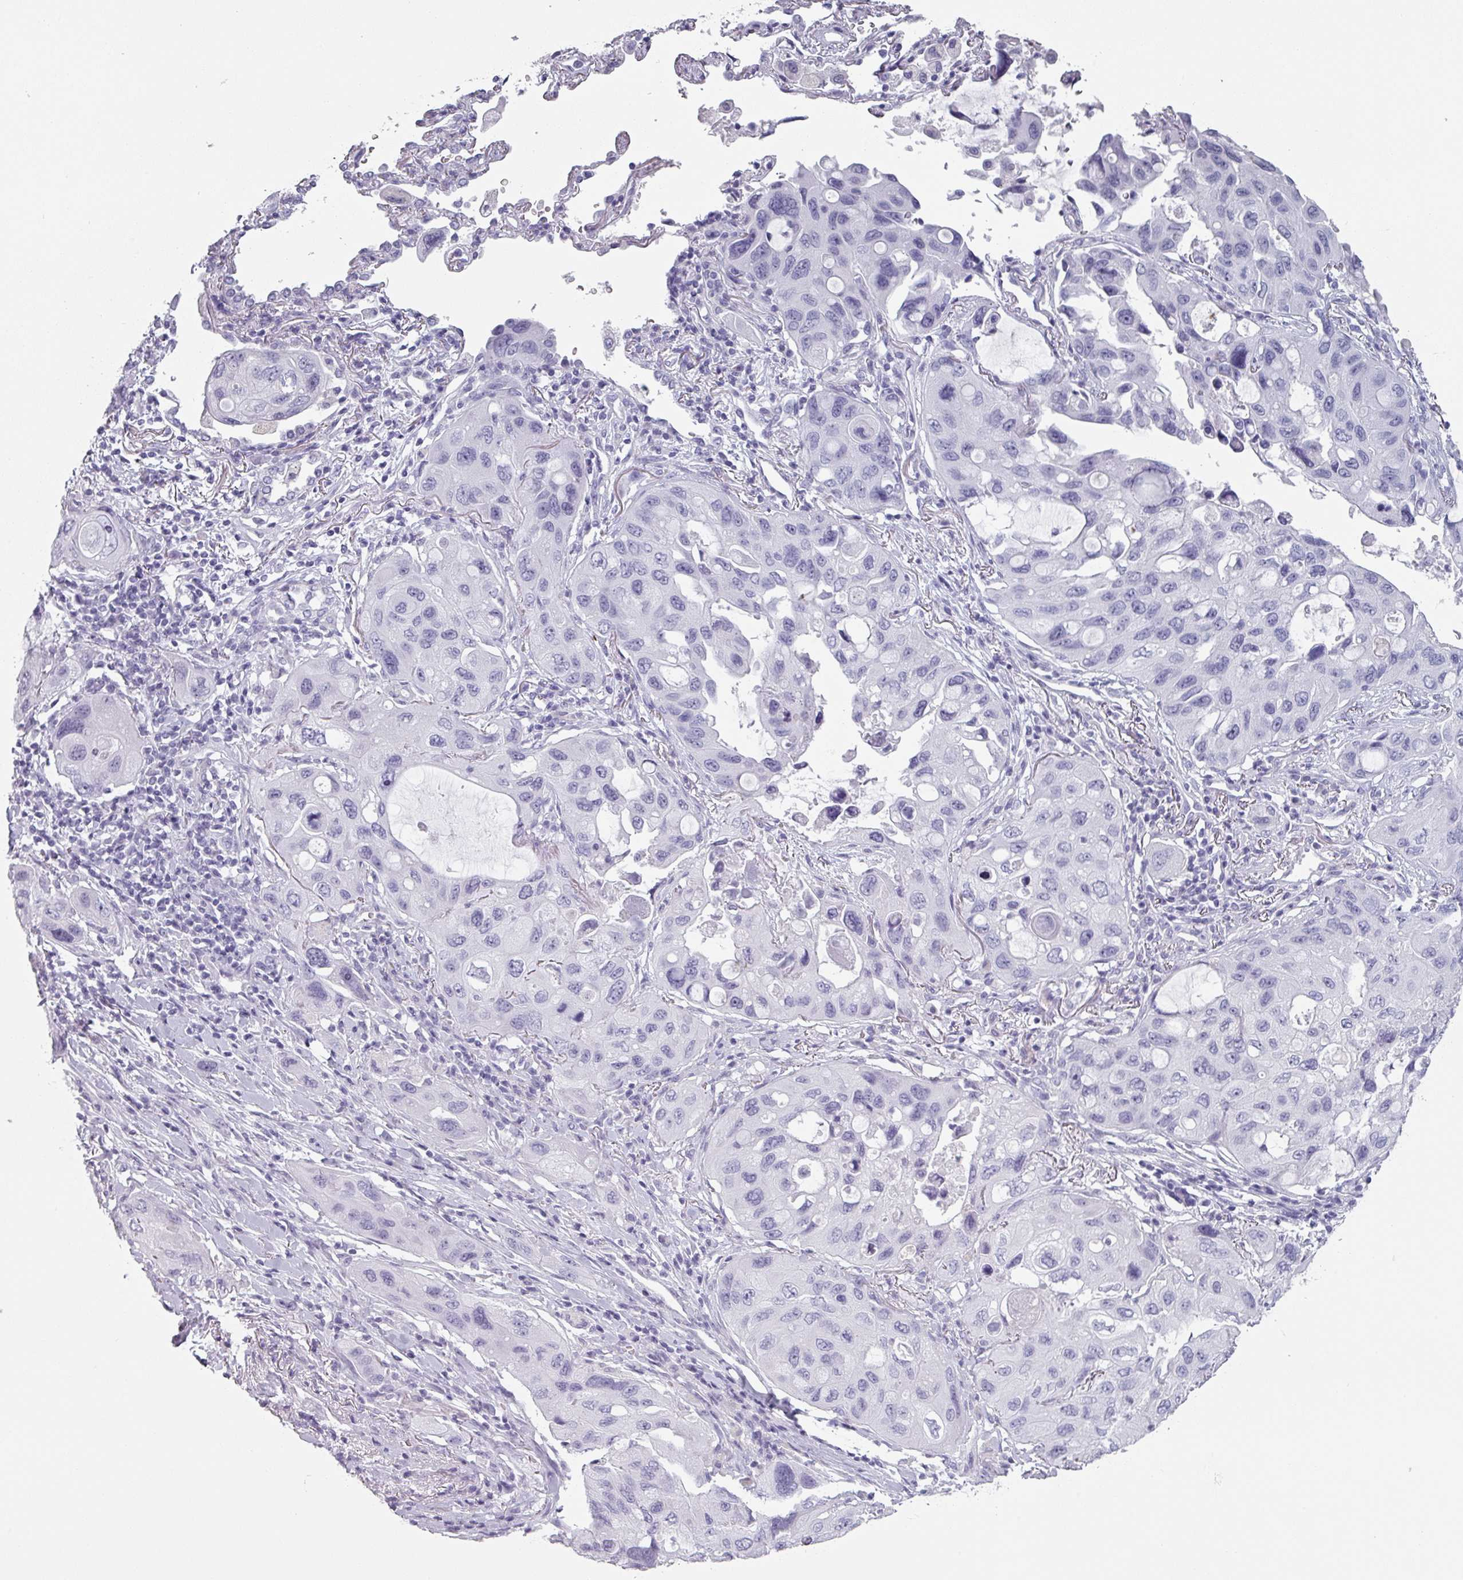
{"staining": {"intensity": "negative", "quantity": "none", "location": "none"}, "tissue": "lung cancer", "cell_type": "Tumor cells", "image_type": "cancer", "snomed": [{"axis": "morphology", "description": "Squamous cell carcinoma, NOS"}, {"axis": "topography", "description": "Lung"}], "caption": "Protein analysis of lung squamous cell carcinoma reveals no significant staining in tumor cells. (Stains: DAB immunohistochemistry (IHC) with hematoxylin counter stain, Microscopy: brightfield microscopy at high magnification).", "gene": "SLC35G2", "patient": {"sex": "female", "age": 73}}